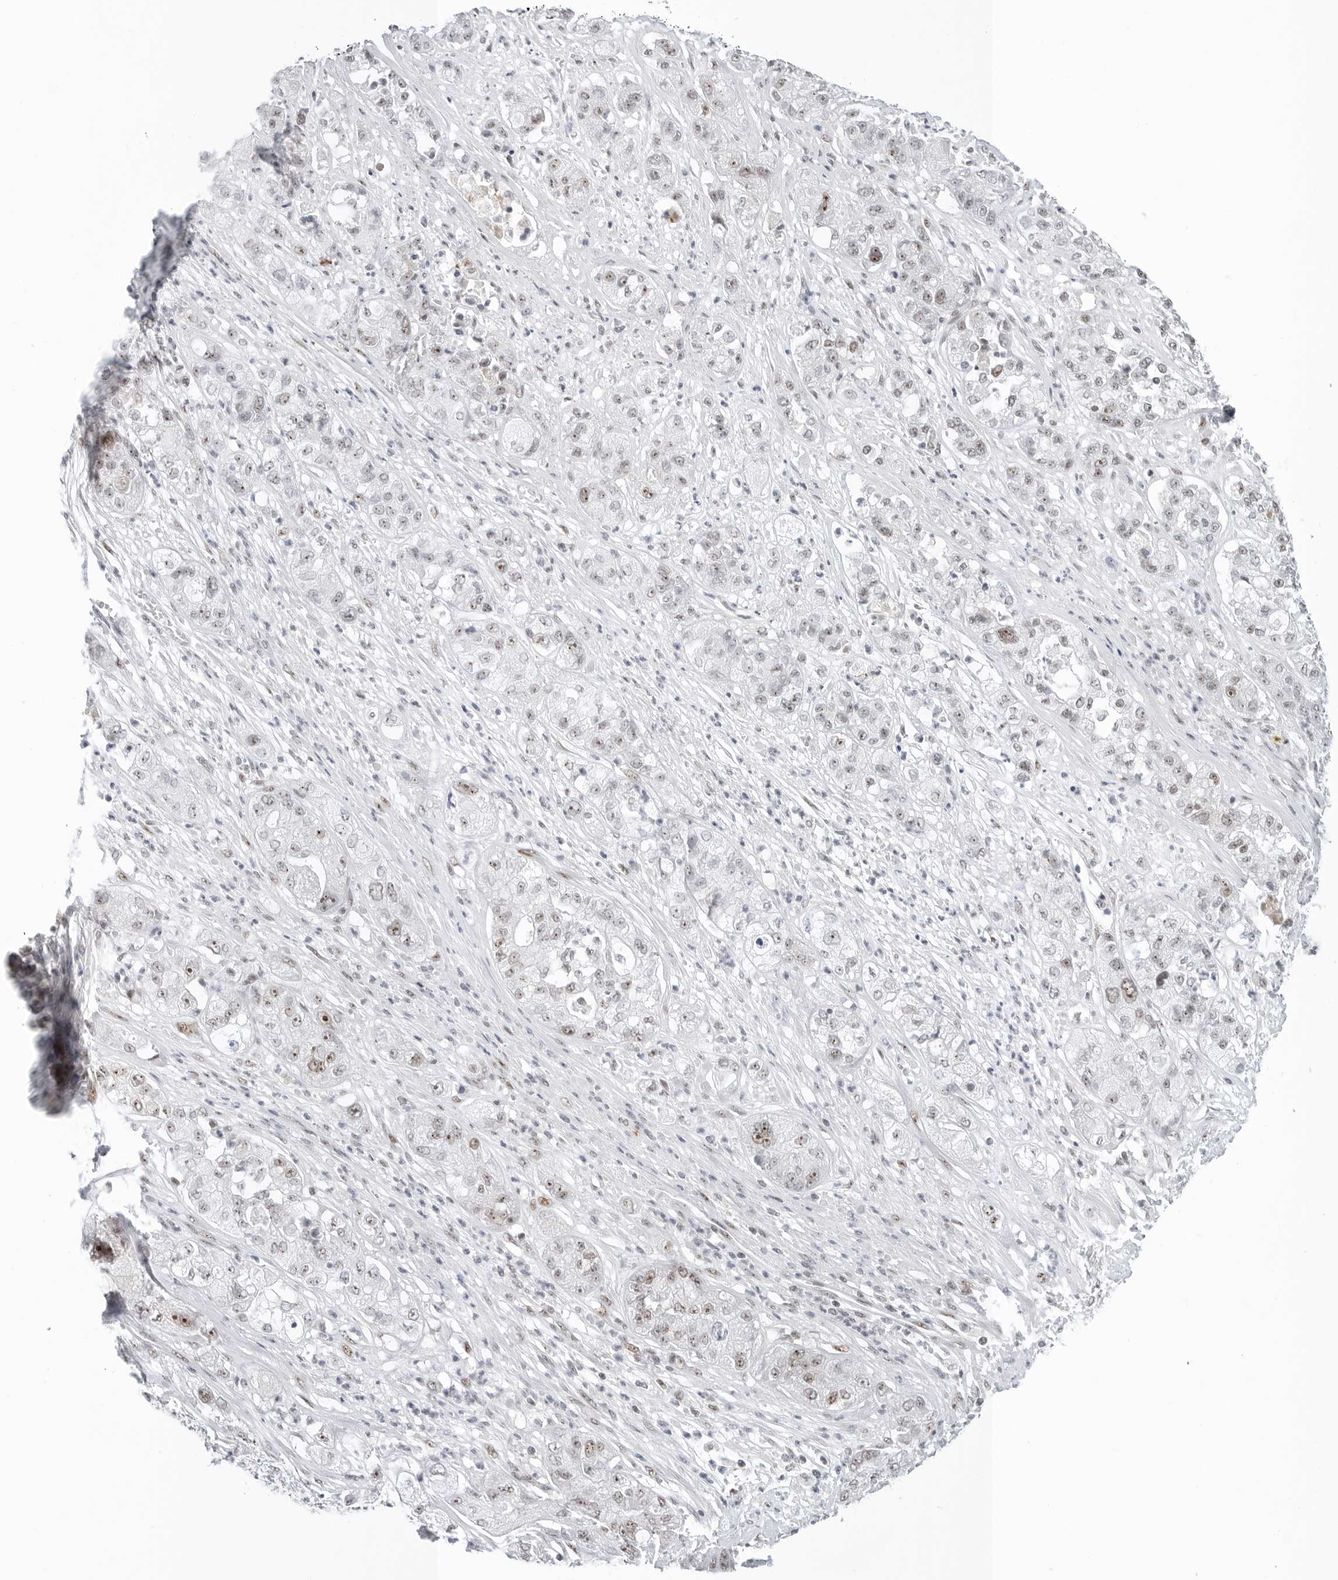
{"staining": {"intensity": "moderate", "quantity": "<25%", "location": "nuclear"}, "tissue": "pancreatic cancer", "cell_type": "Tumor cells", "image_type": "cancer", "snomed": [{"axis": "morphology", "description": "Adenocarcinoma, NOS"}, {"axis": "topography", "description": "Pancreas"}], "caption": "Adenocarcinoma (pancreatic) stained with a protein marker shows moderate staining in tumor cells.", "gene": "WRAP53", "patient": {"sex": "female", "age": 78}}